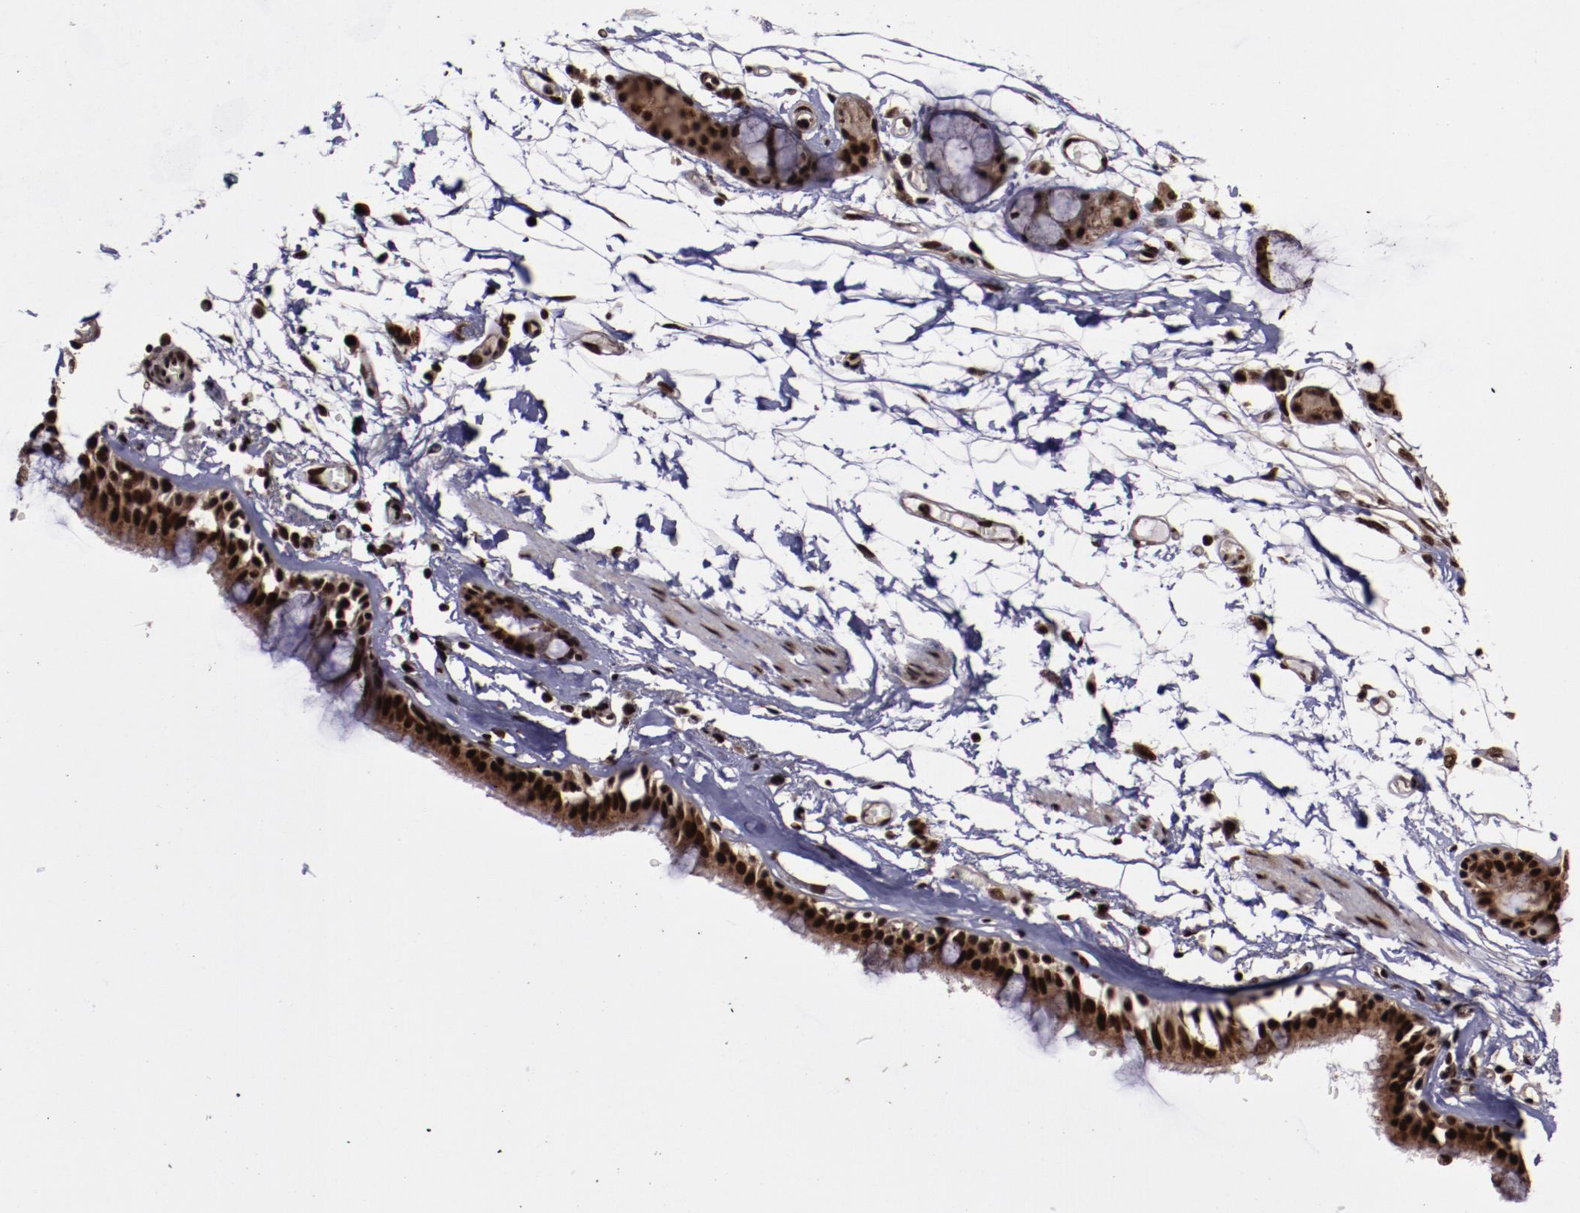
{"staining": {"intensity": "strong", "quantity": ">75%", "location": "nuclear"}, "tissue": "bronchus", "cell_type": "Respiratory epithelial cells", "image_type": "normal", "snomed": [{"axis": "morphology", "description": "Normal tissue, NOS"}, {"axis": "topography", "description": "Bronchus"}, {"axis": "topography", "description": "Lung"}], "caption": "A brown stain highlights strong nuclear positivity of a protein in respiratory epithelial cells of unremarkable human bronchus.", "gene": "SNW1", "patient": {"sex": "female", "age": 56}}